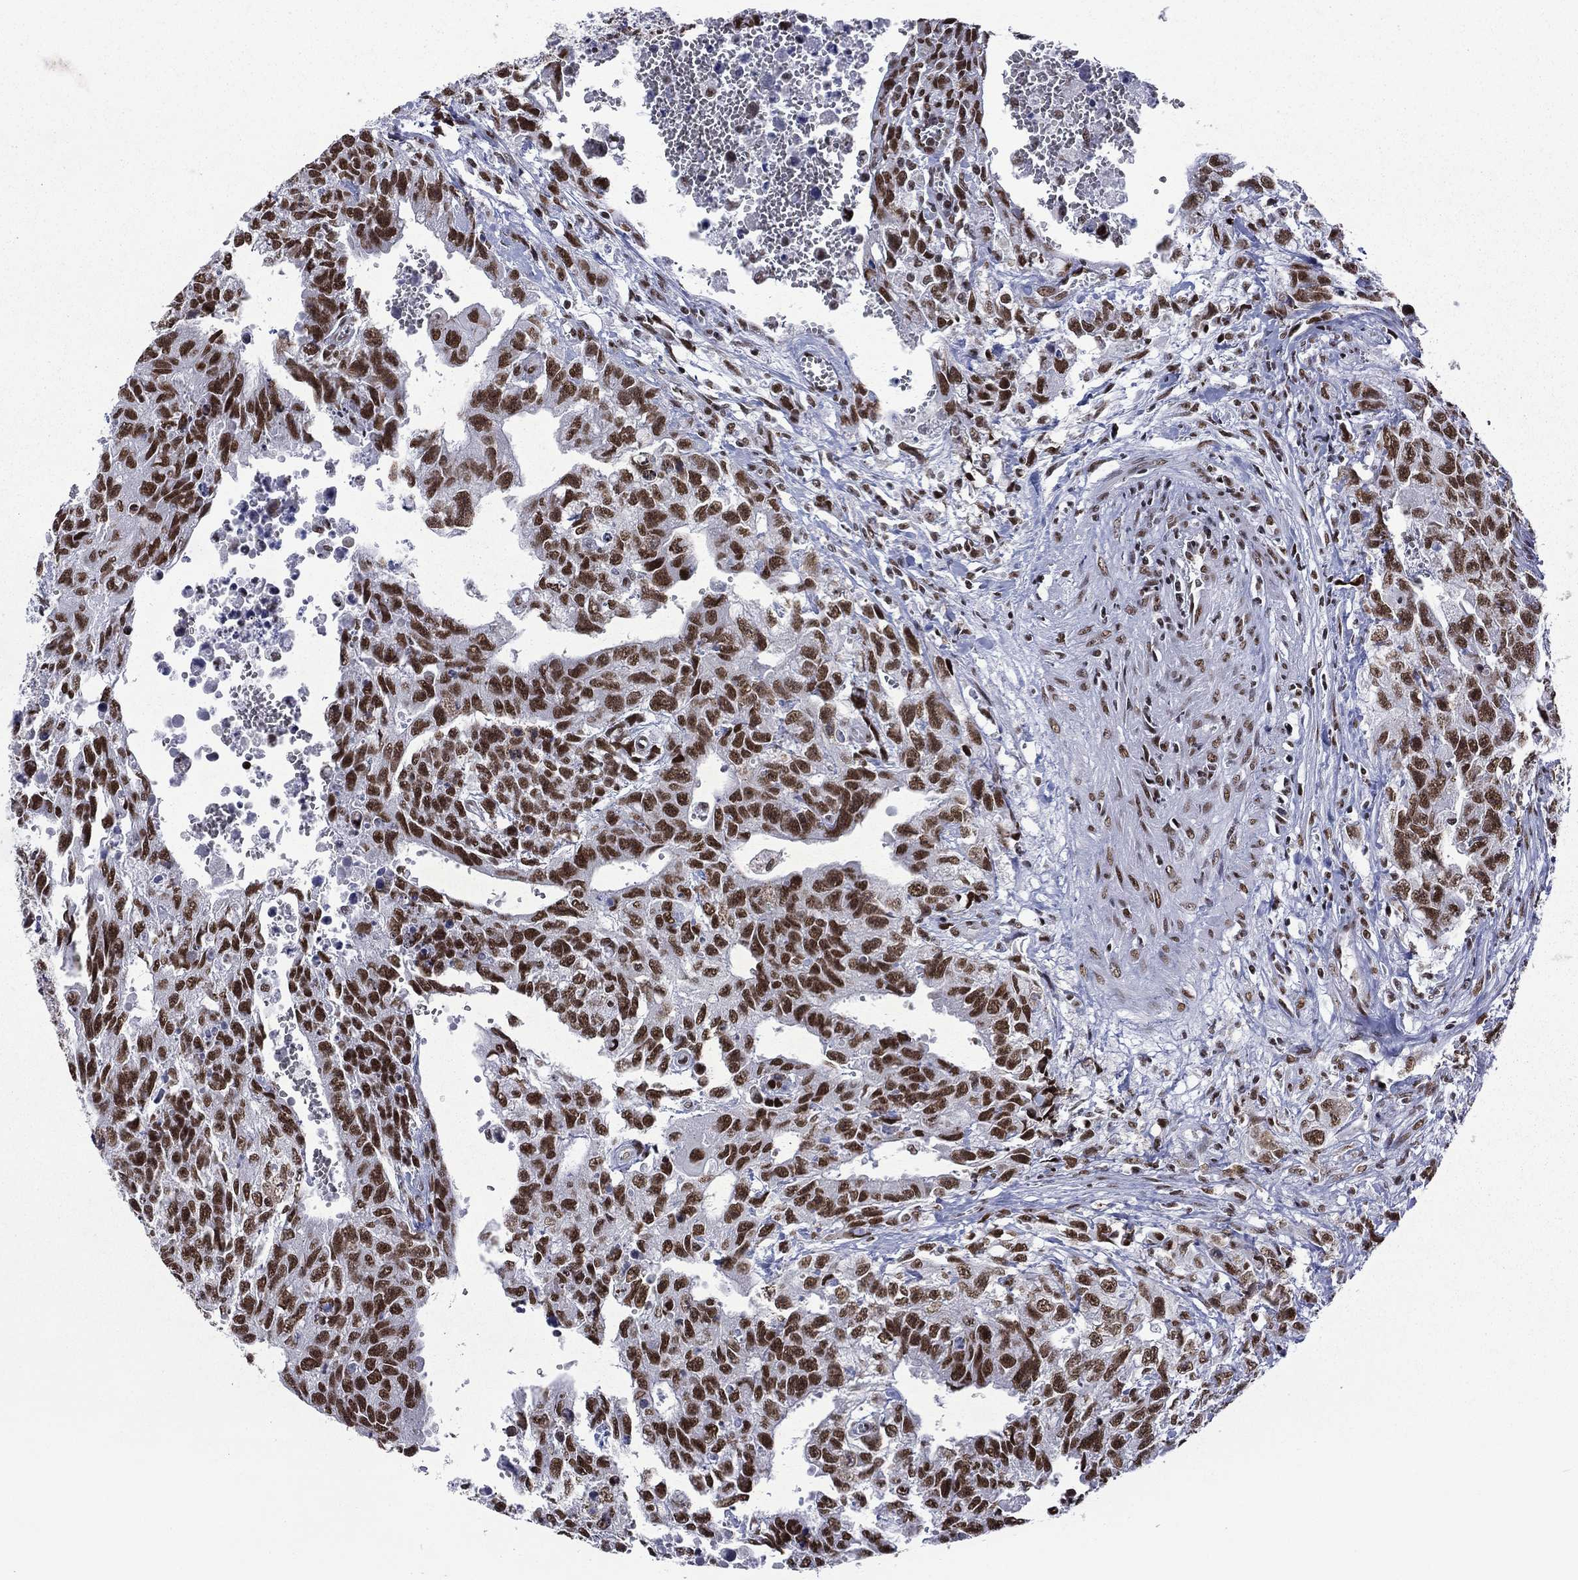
{"staining": {"intensity": "strong", "quantity": ">75%", "location": "nuclear"}, "tissue": "testis cancer", "cell_type": "Tumor cells", "image_type": "cancer", "snomed": [{"axis": "morphology", "description": "Carcinoma, Embryonal, NOS"}, {"axis": "topography", "description": "Testis"}], "caption": "Immunohistochemical staining of human testis cancer demonstrates high levels of strong nuclear positivity in about >75% of tumor cells. The protein is stained brown, and the nuclei are stained in blue (DAB IHC with brightfield microscopy, high magnification).", "gene": "ETV5", "patient": {"sex": "male", "age": 24}}